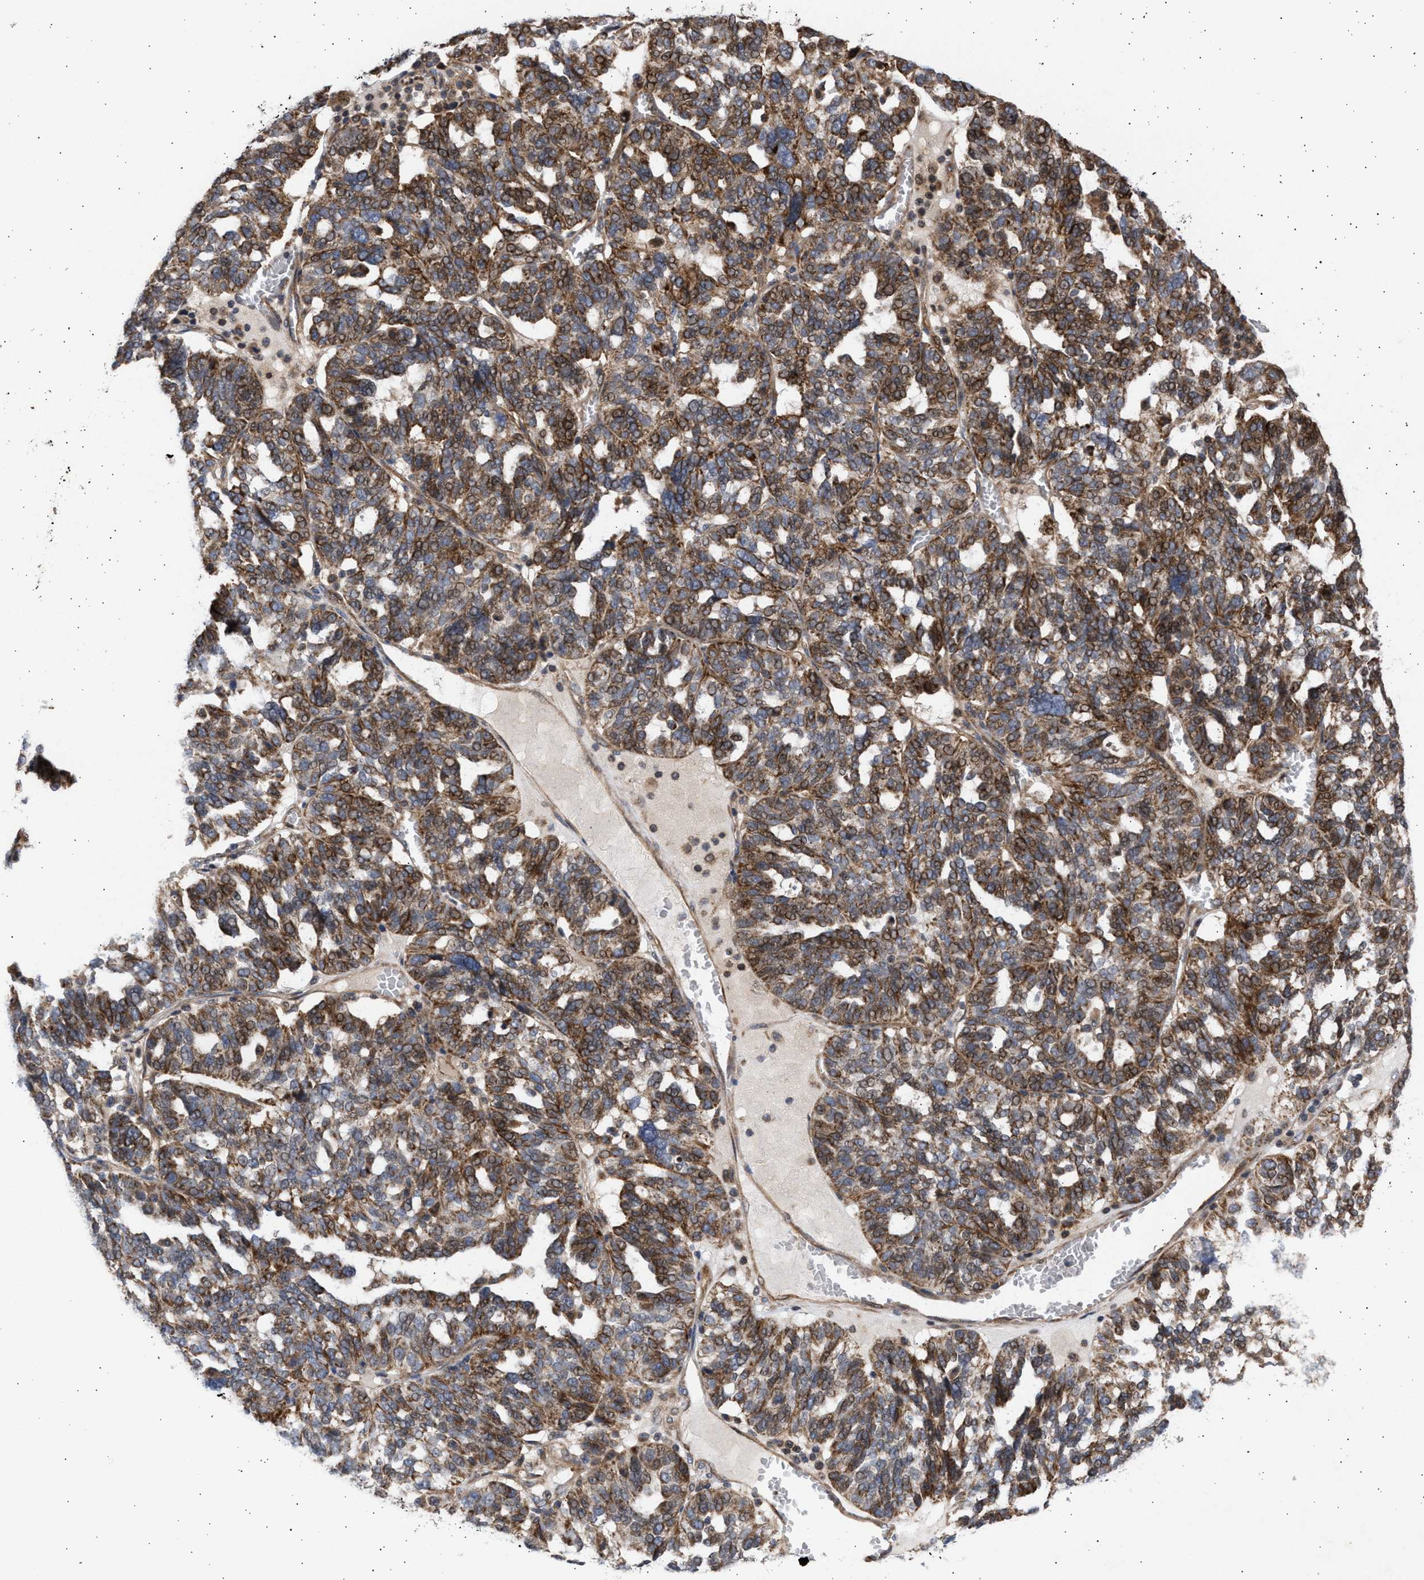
{"staining": {"intensity": "strong", "quantity": "25%-75%", "location": "cytoplasmic/membranous"}, "tissue": "ovarian cancer", "cell_type": "Tumor cells", "image_type": "cancer", "snomed": [{"axis": "morphology", "description": "Cystadenocarcinoma, serous, NOS"}, {"axis": "topography", "description": "Ovary"}], "caption": "An image of serous cystadenocarcinoma (ovarian) stained for a protein shows strong cytoplasmic/membranous brown staining in tumor cells. (DAB IHC, brown staining for protein, blue staining for nuclei).", "gene": "TTC19", "patient": {"sex": "female", "age": 59}}